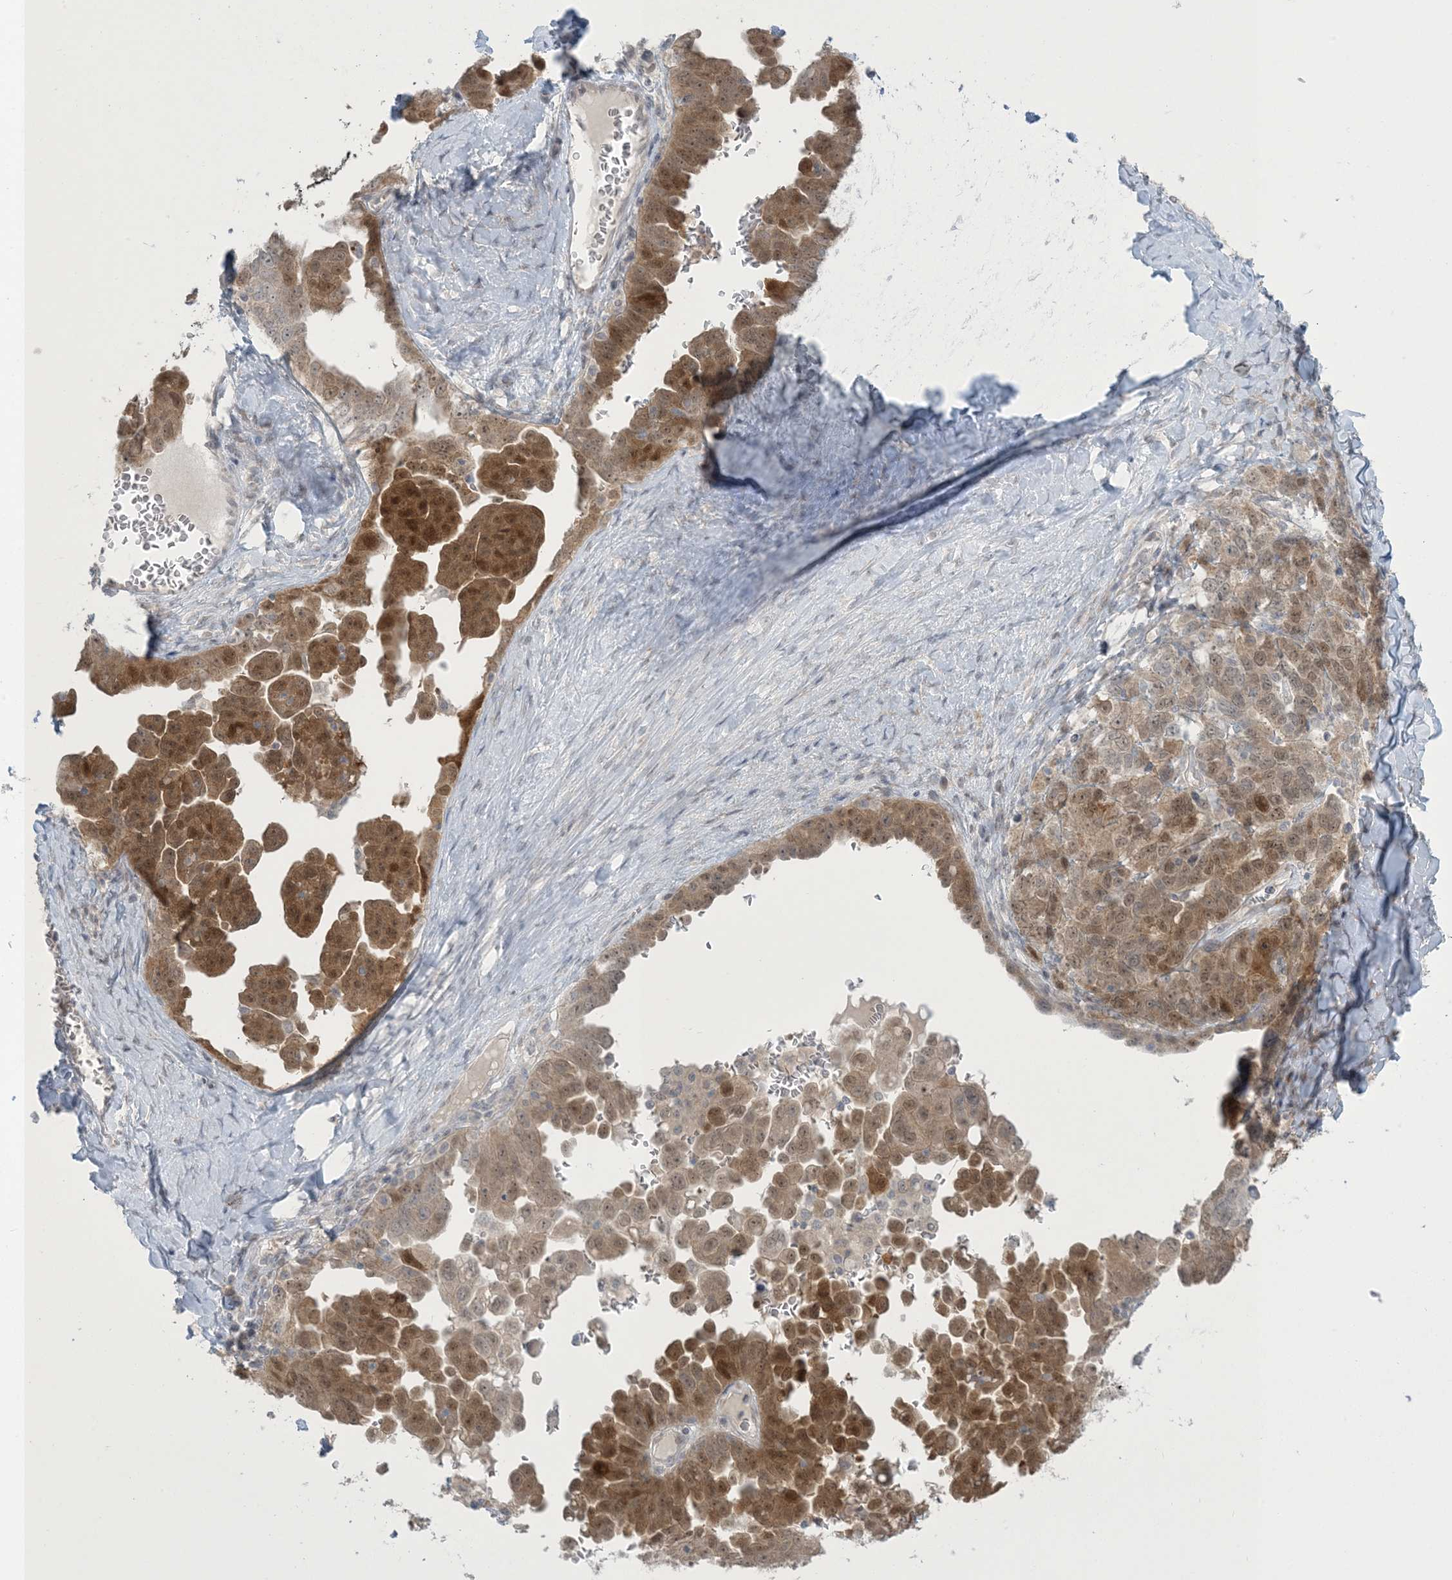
{"staining": {"intensity": "moderate", "quantity": ">75%", "location": "cytoplasmic/membranous,nuclear"}, "tissue": "ovarian cancer", "cell_type": "Tumor cells", "image_type": "cancer", "snomed": [{"axis": "morphology", "description": "Carcinoma, endometroid"}, {"axis": "topography", "description": "Ovary"}], "caption": "A photomicrograph showing moderate cytoplasmic/membranous and nuclear expression in about >75% of tumor cells in endometroid carcinoma (ovarian), as visualized by brown immunohistochemical staining.", "gene": "NRBP2", "patient": {"sex": "female", "age": 62}}